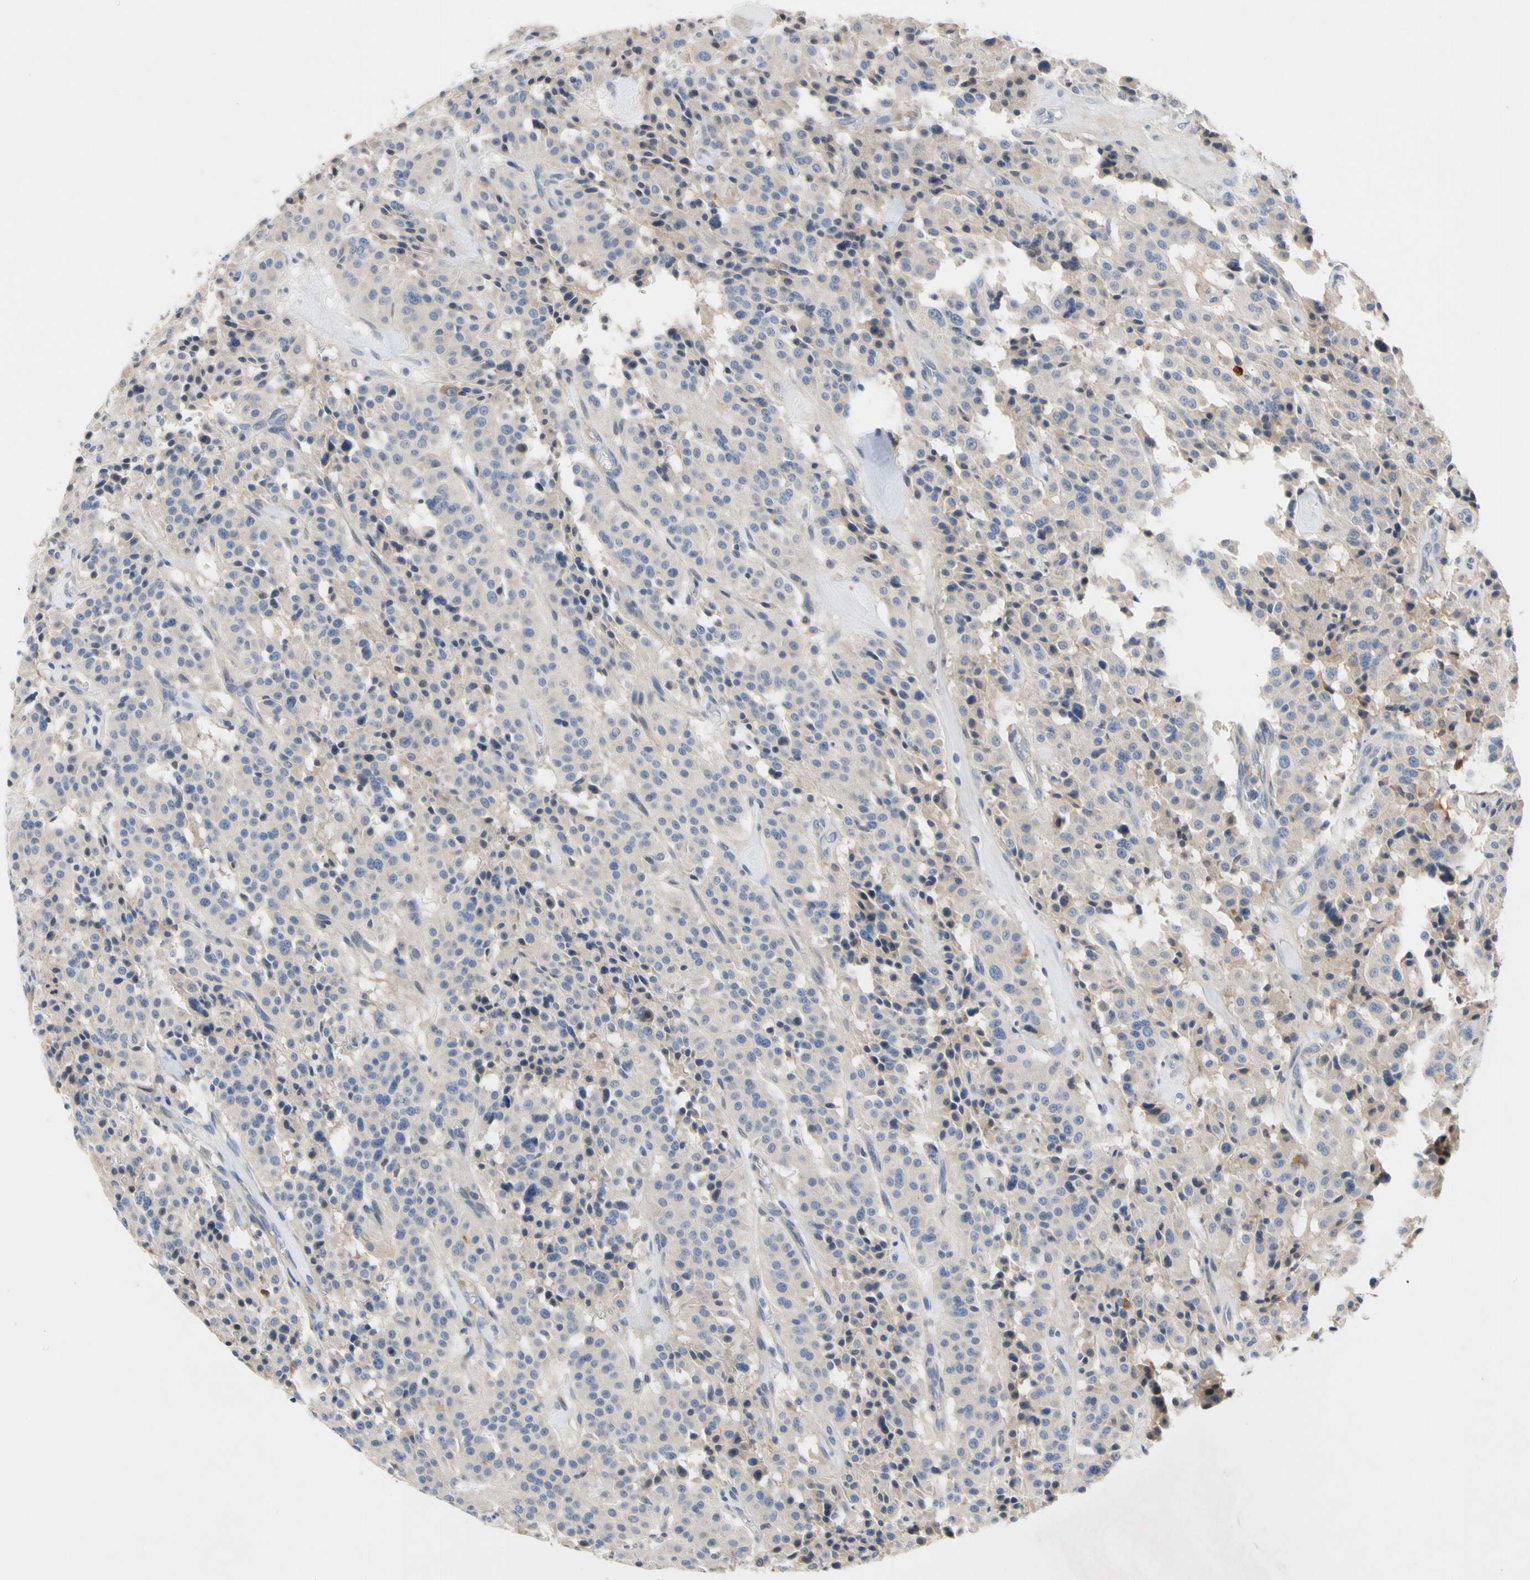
{"staining": {"intensity": "weak", "quantity": "25%-75%", "location": "cytoplasmic/membranous"}, "tissue": "carcinoid", "cell_type": "Tumor cells", "image_type": "cancer", "snomed": [{"axis": "morphology", "description": "Carcinoid, malignant, NOS"}, {"axis": "topography", "description": "Lung"}], "caption": "Immunohistochemistry staining of malignant carcinoid, which displays low levels of weak cytoplasmic/membranous expression in about 25%-75% of tumor cells indicating weak cytoplasmic/membranous protein staining. The staining was performed using DAB (brown) for protein detection and nuclei were counterstained in hematoxylin (blue).", "gene": "GAS6", "patient": {"sex": "male", "age": 30}}